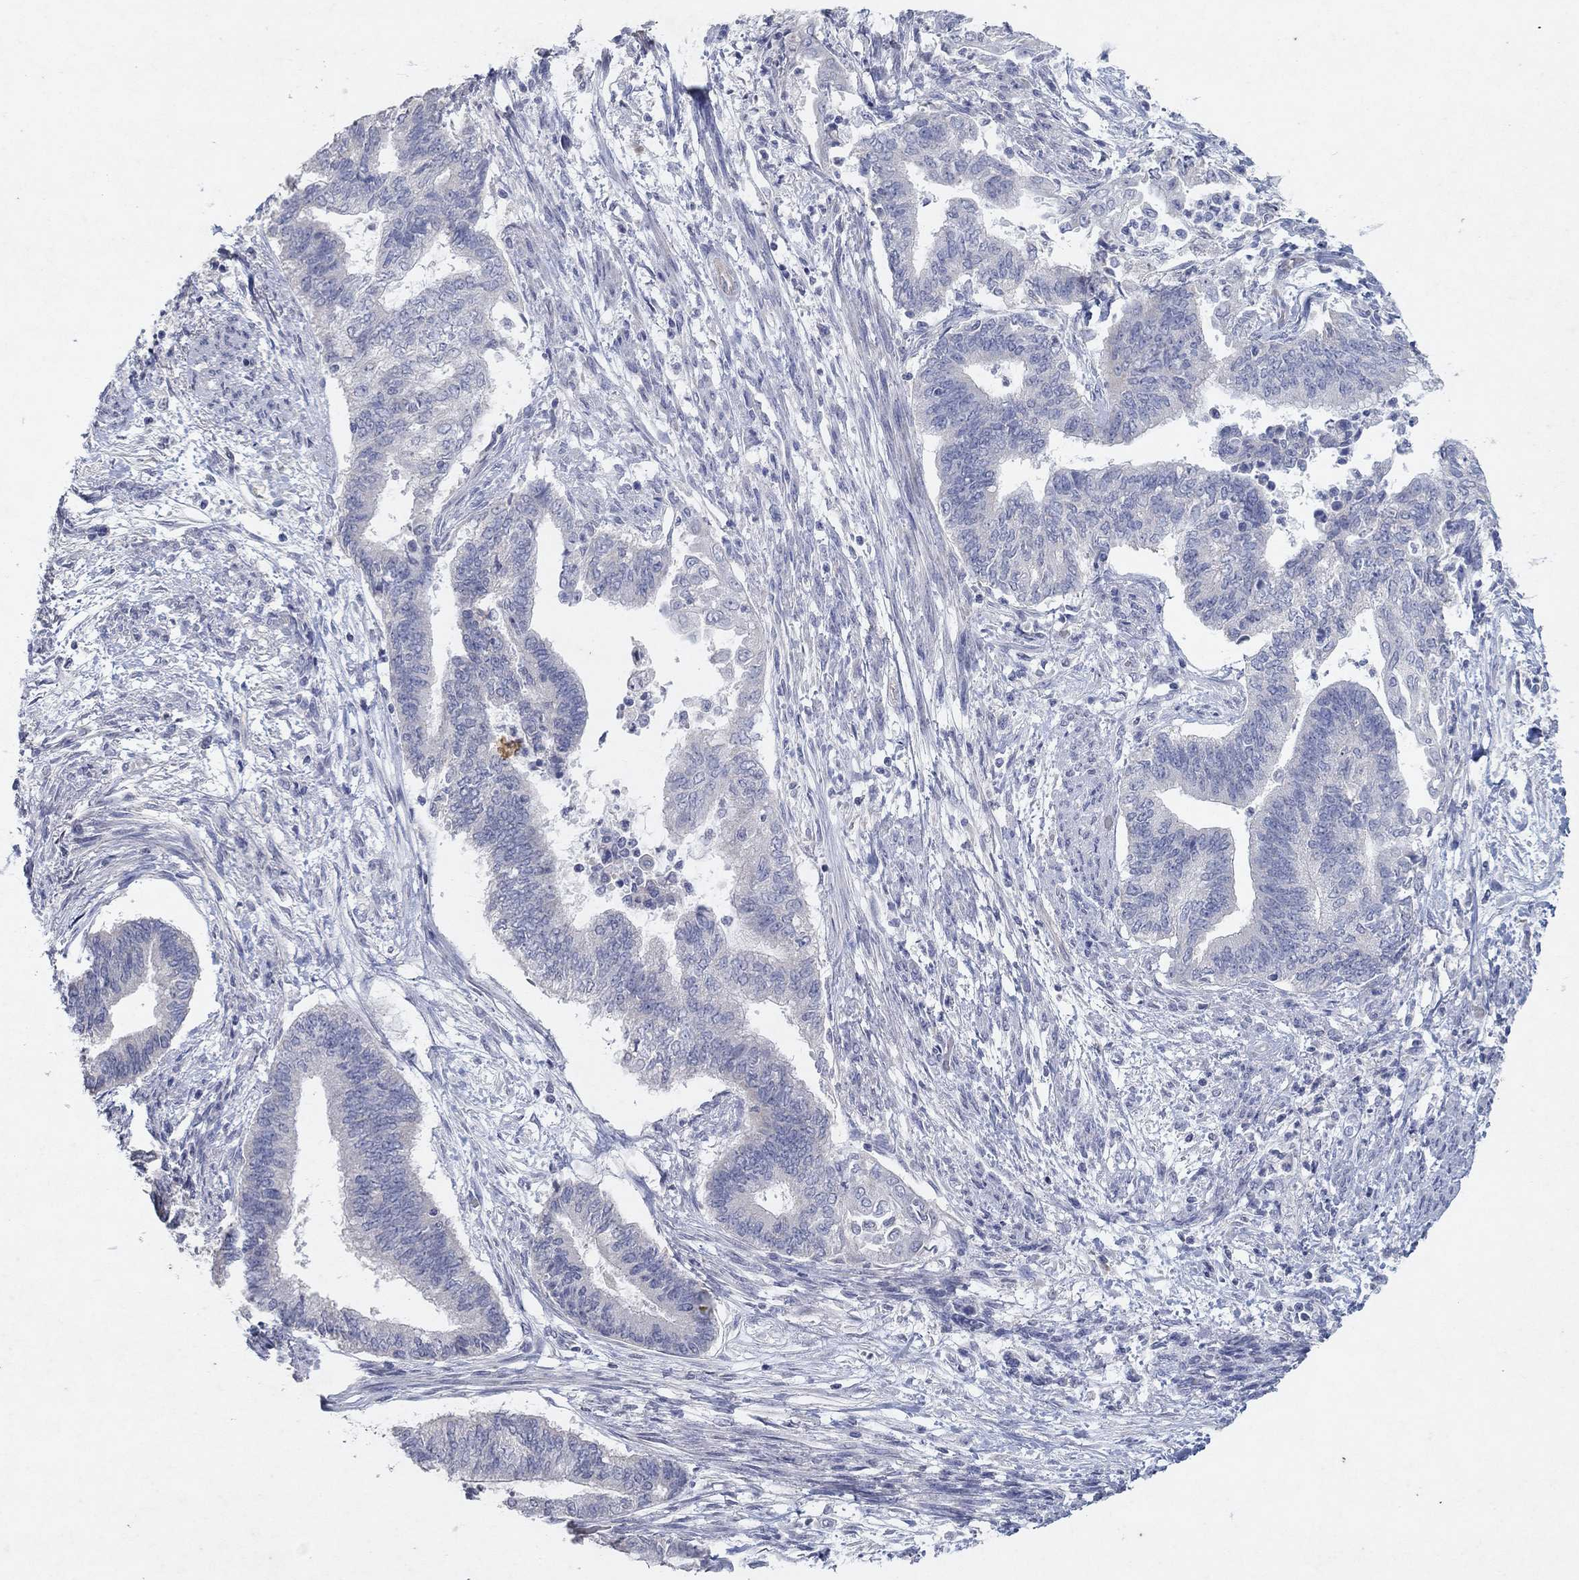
{"staining": {"intensity": "negative", "quantity": "none", "location": "none"}, "tissue": "endometrial cancer", "cell_type": "Tumor cells", "image_type": "cancer", "snomed": [{"axis": "morphology", "description": "Adenocarcinoma, NOS"}, {"axis": "topography", "description": "Endometrium"}], "caption": "Immunohistochemical staining of human endometrial cancer demonstrates no significant positivity in tumor cells.", "gene": "KRT40", "patient": {"sex": "female", "age": 65}}